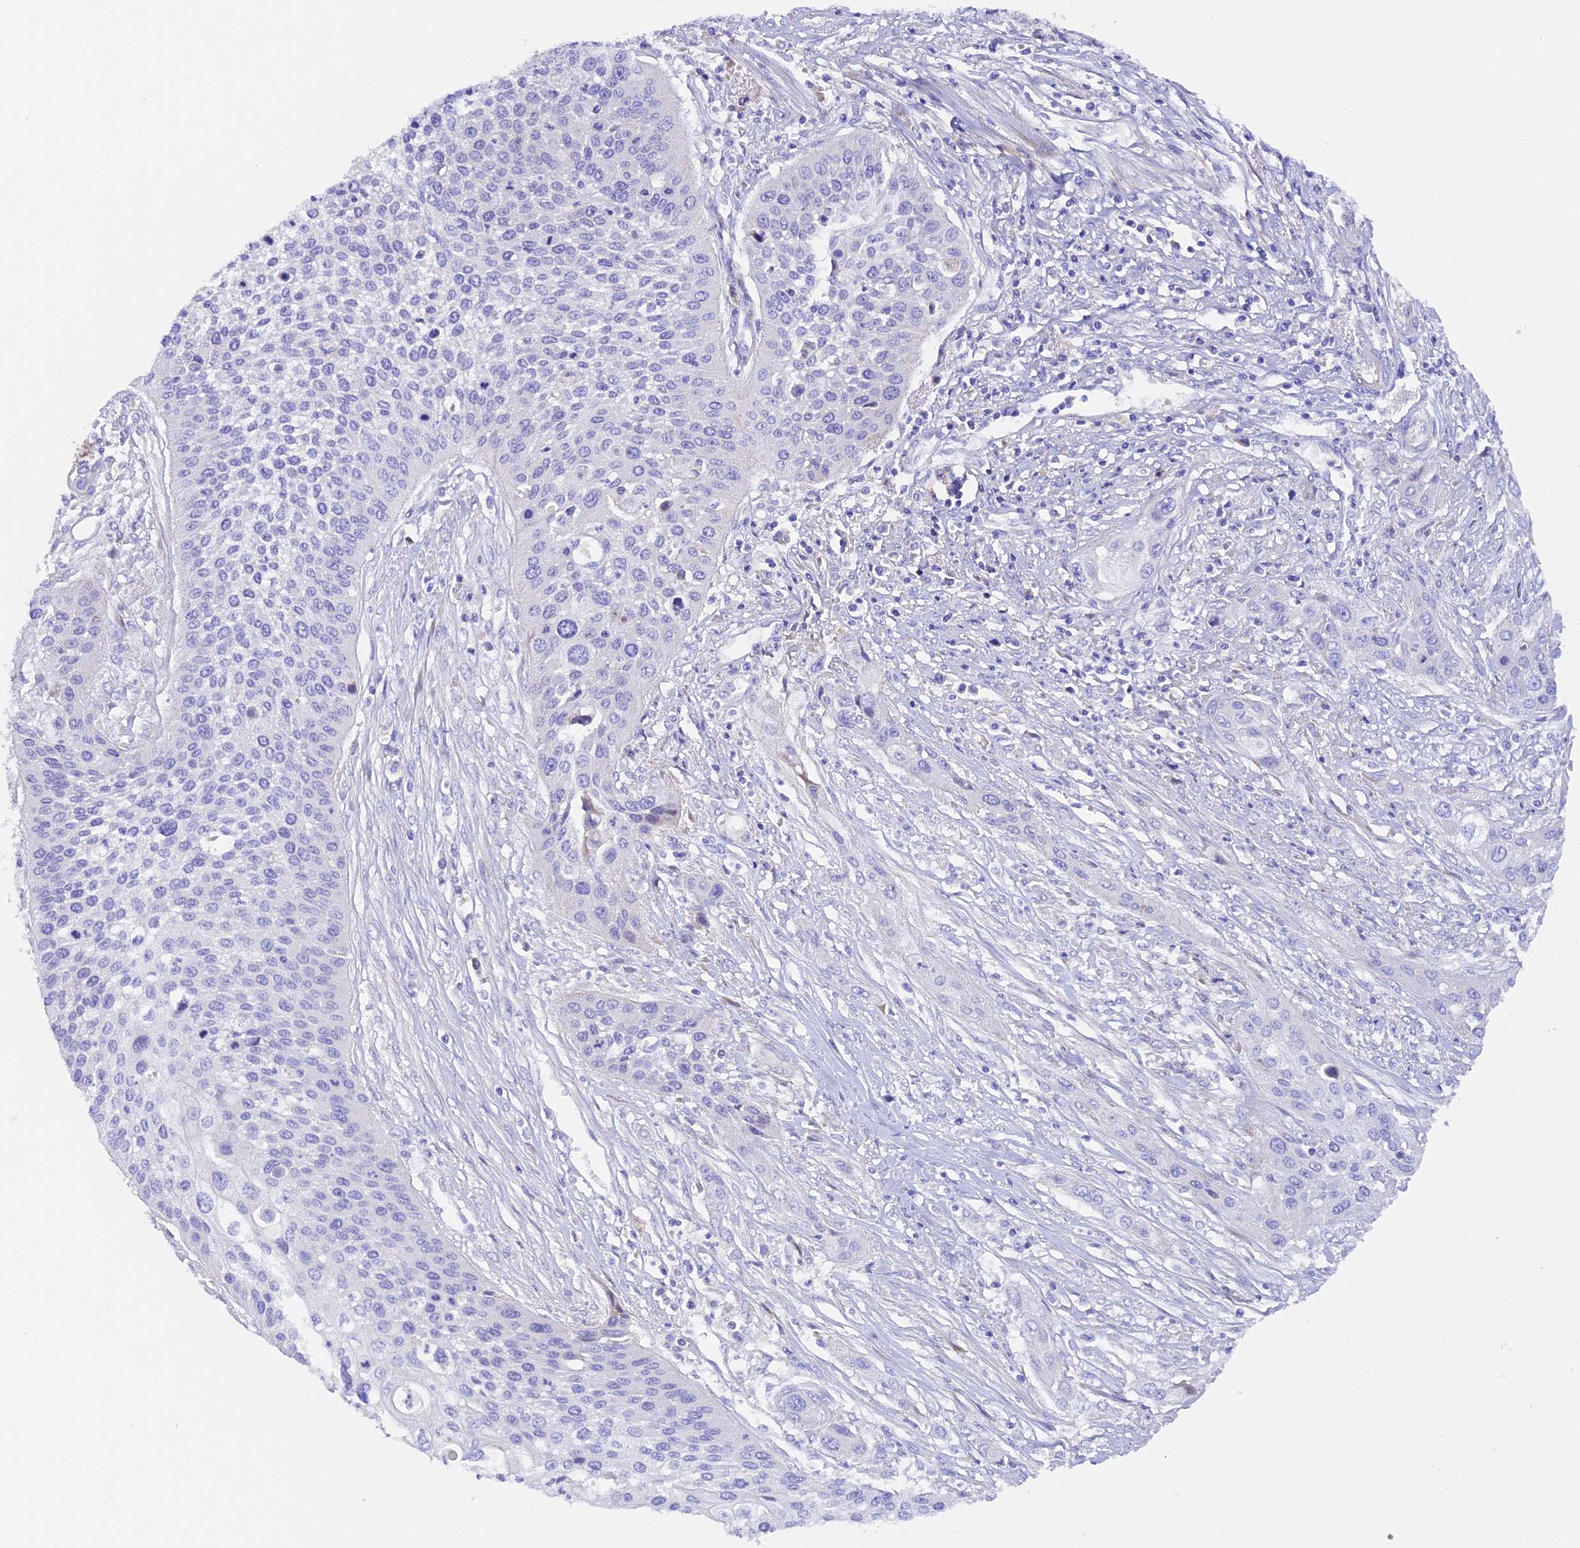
{"staining": {"intensity": "negative", "quantity": "none", "location": "none"}, "tissue": "cervical cancer", "cell_type": "Tumor cells", "image_type": "cancer", "snomed": [{"axis": "morphology", "description": "Squamous cell carcinoma, NOS"}, {"axis": "topography", "description": "Cervix"}], "caption": "High magnification brightfield microscopy of cervical squamous cell carcinoma stained with DAB (3,3'-diaminobenzidine) (brown) and counterstained with hematoxylin (blue): tumor cells show no significant expression.", "gene": "PIGU", "patient": {"sex": "female", "age": 34}}